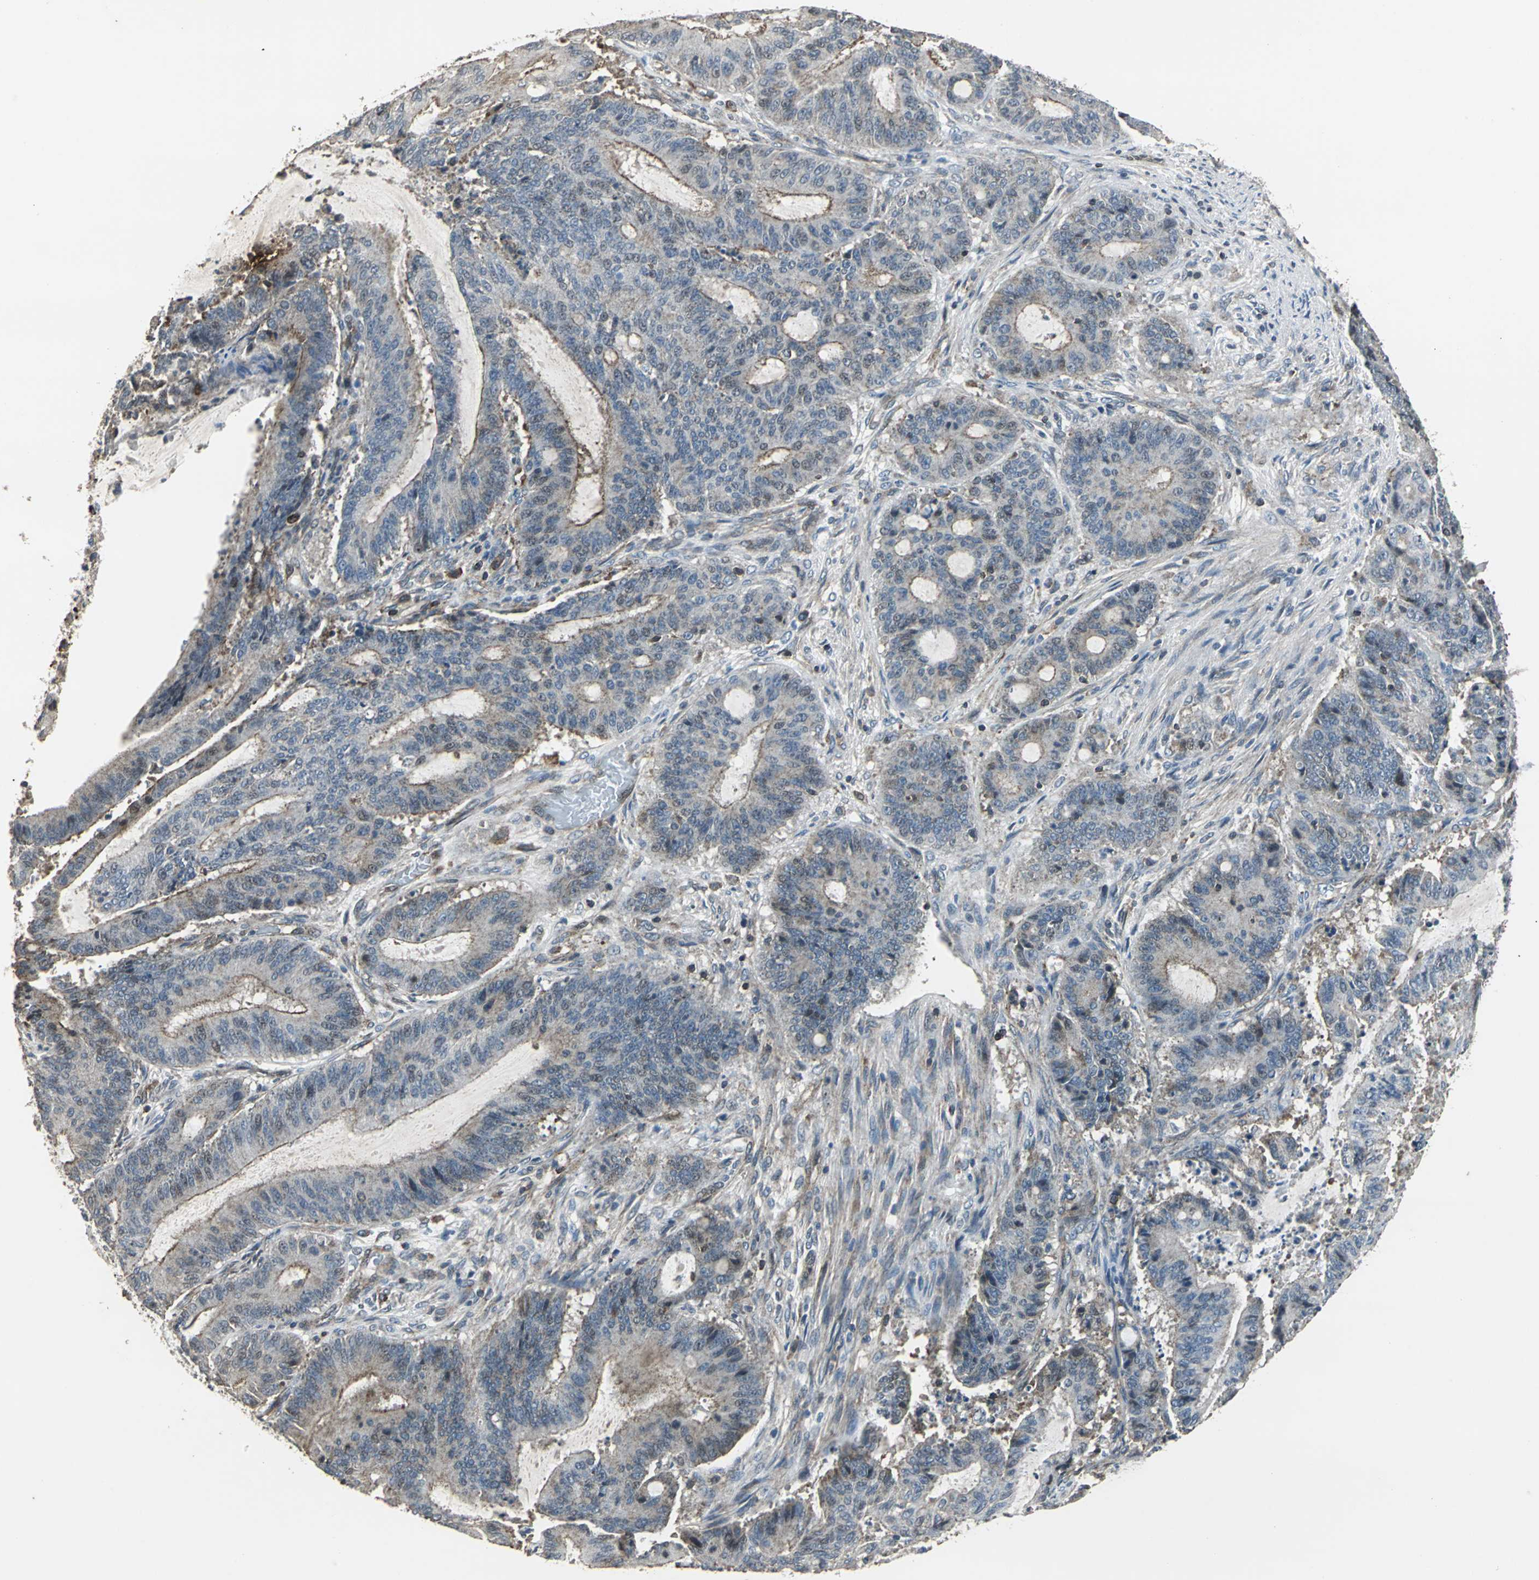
{"staining": {"intensity": "weak", "quantity": ">75%", "location": "cytoplasmic/membranous"}, "tissue": "liver cancer", "cell_type": "Tumor cells", "image_type": "cancer", "snomed": [{"axis": "morphology", "description": "Cholangiocarcinoma"}, {"axis": "topography", "description": "Liver"}], "caption": "Liver cholangiocarcinoma tissue displays weak cytoplasmic/membranous positivity in about >75% of tumor cells, visualized by immunohistochemistry.", "gene": "DNAJB4", "patient": {"sex": "female", "age": 73}}